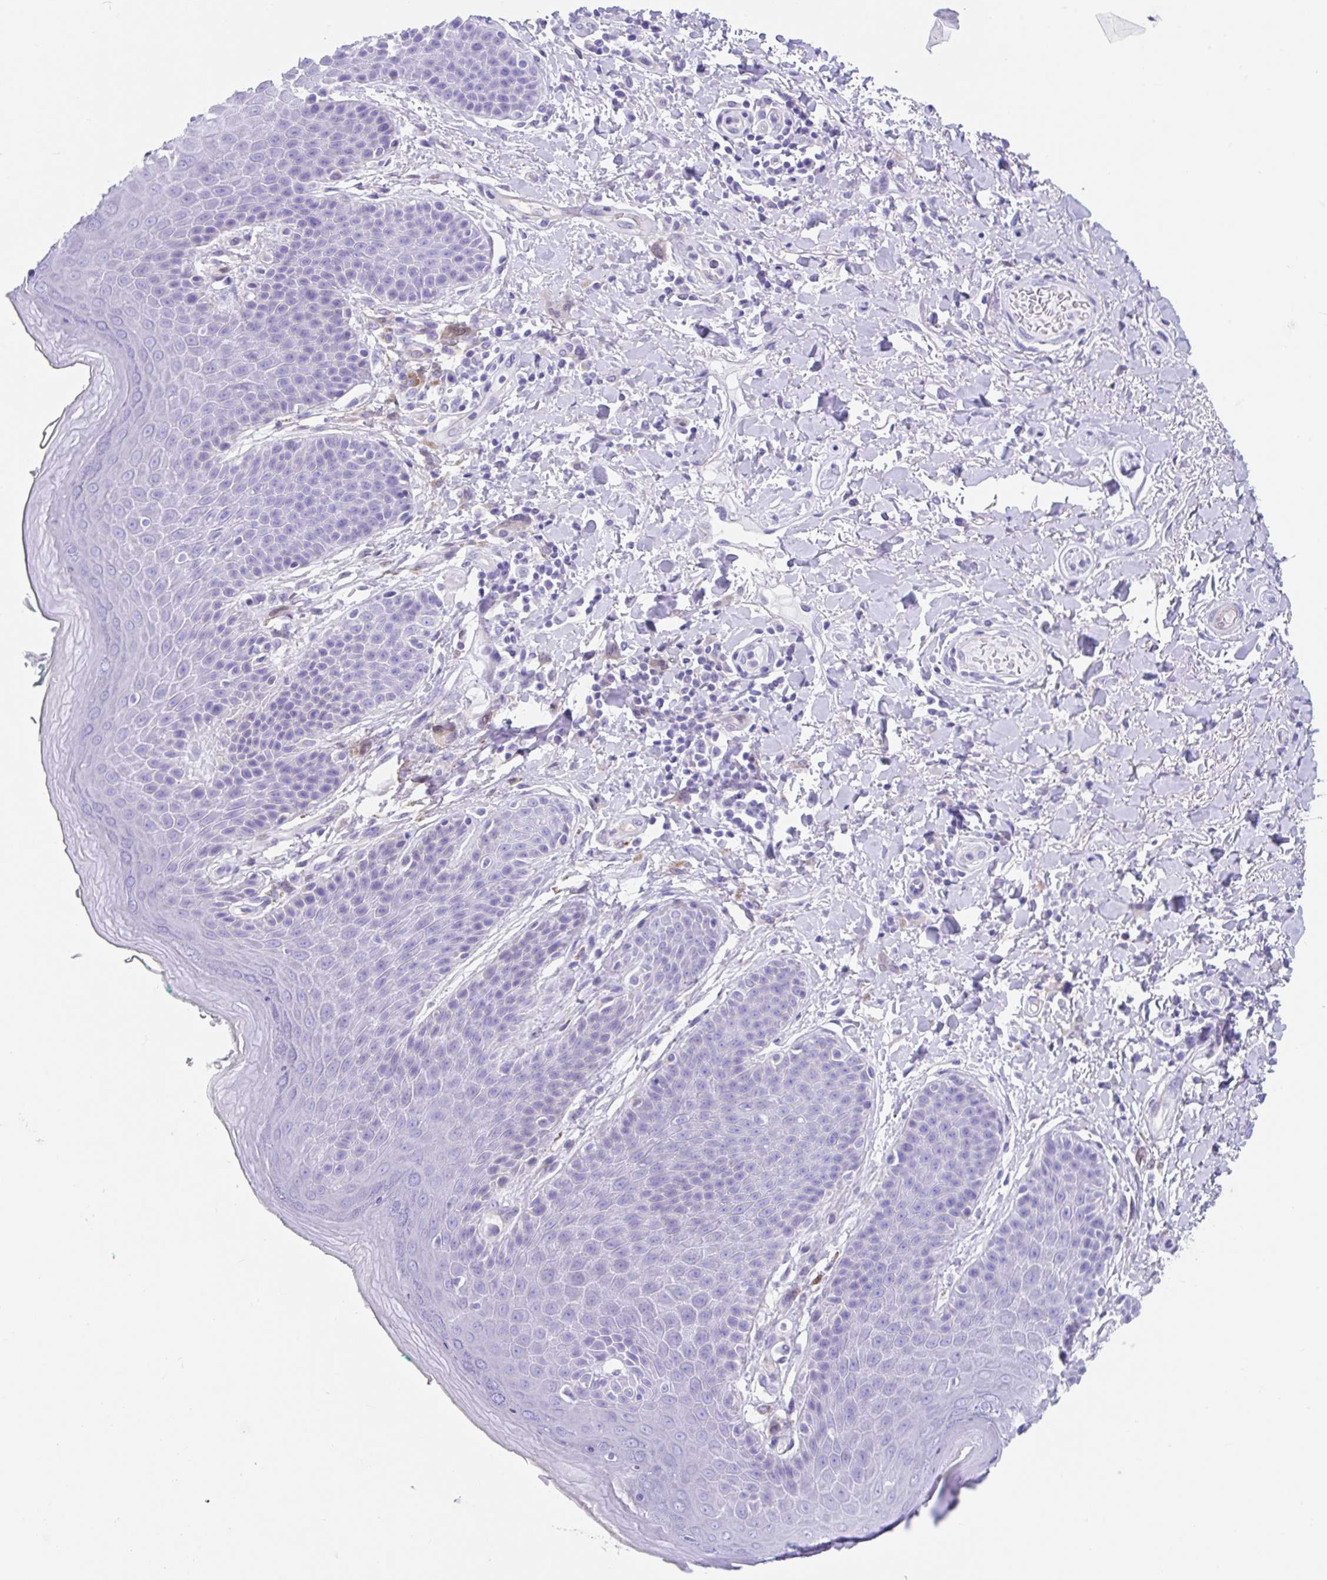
{"staining": {"intensity": "negative", "quantity": "none", "location": "none"}, "tissue": "skin", "cell_type": "Epidermal cells", "image_type": "normal", "snomed": [{"axis": "morphology", "description": "Normal tissue, NOS"}, {"axis": "topography", "description": "Peripheral nerve tissue"}], "caption": "Immunohistochemistry (IHC) micrograph of benign skin stained for a protein (brown), which shows no staining in epidermal cells.", "gene": "FAM107A", "patient": {"sex": "male", "age": 51}}